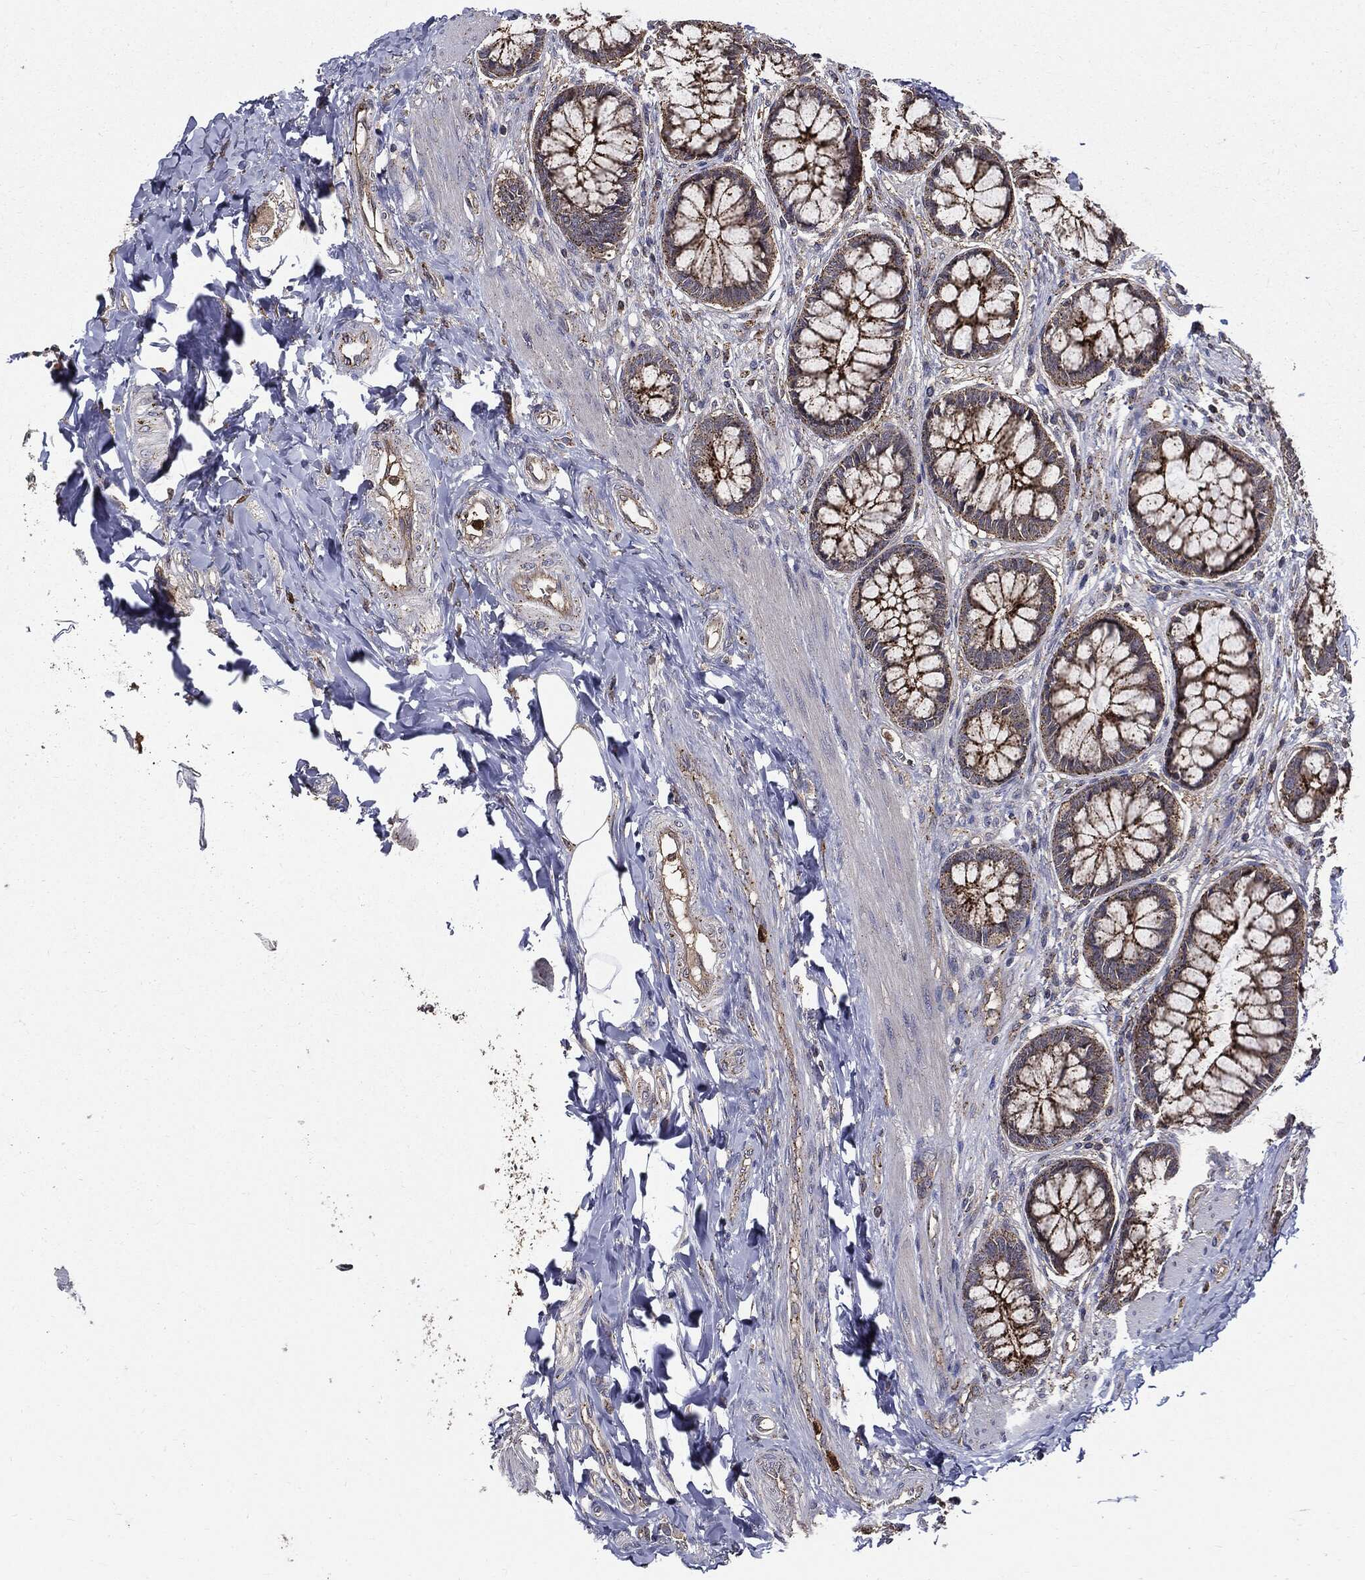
{"staining": {"intensity": "strong", "quantity": "25%-75%", "location": "cytoplasmic/membranous"}, "tissue": "colon", "cell_type": "Endothelial cells", "image_type": "normal", "snomed": [{"axis": "morphology", "description": "Normal tissue, NOS"}, {"axis": "topography", "description": "Colon"}], "caption": "DAB immunohistochemical staining of unremarkable colon demonstrates strong cytoplasmic/membranous protein expression in approximately 25%-75% of endothelial cells.", "gene": "PDCD6IP", "patient": {"sex": "female", "age": 65}}